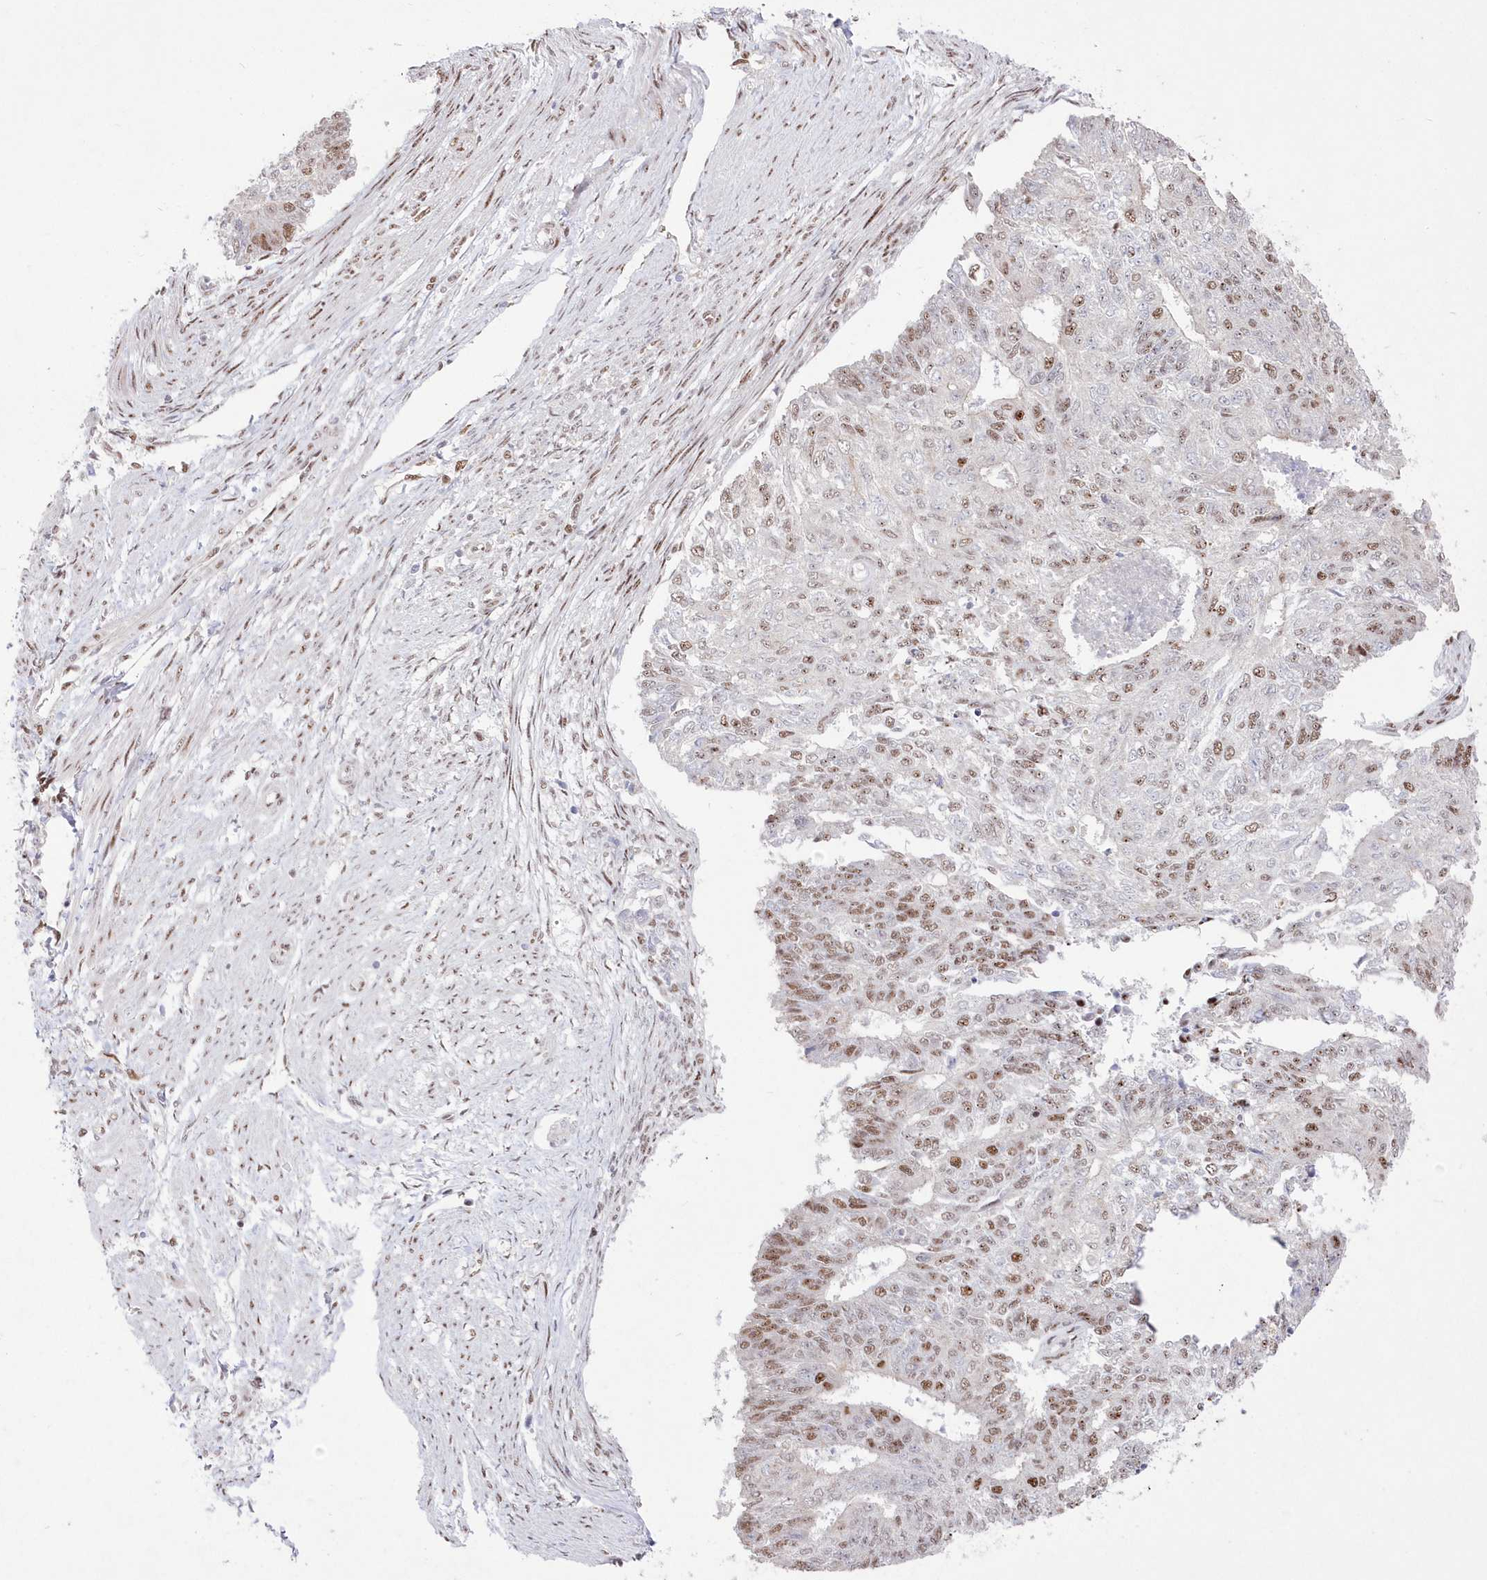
{"staining": {"intensity": "moderate", "quantity": "25%-75%", "location": "nuclear"}, "tissue": "endometrial cancer", "cell_type": "Tumor cells", "image_type": "cancer", "snomed": [{"axis": "morphology", "description": "Adenocarcinoma, NOS"}, {"axis": "topography", "description": "Endometrium"}], "caption": "Immunohistochemistry (IHC) of endometrial adenocarcinoma reveals medium levels of moderate nuclear positivity in about 25%-75% of tumor cells.", "gene": "WBP1L", "patient": {"sex": "female", "age": 32}}